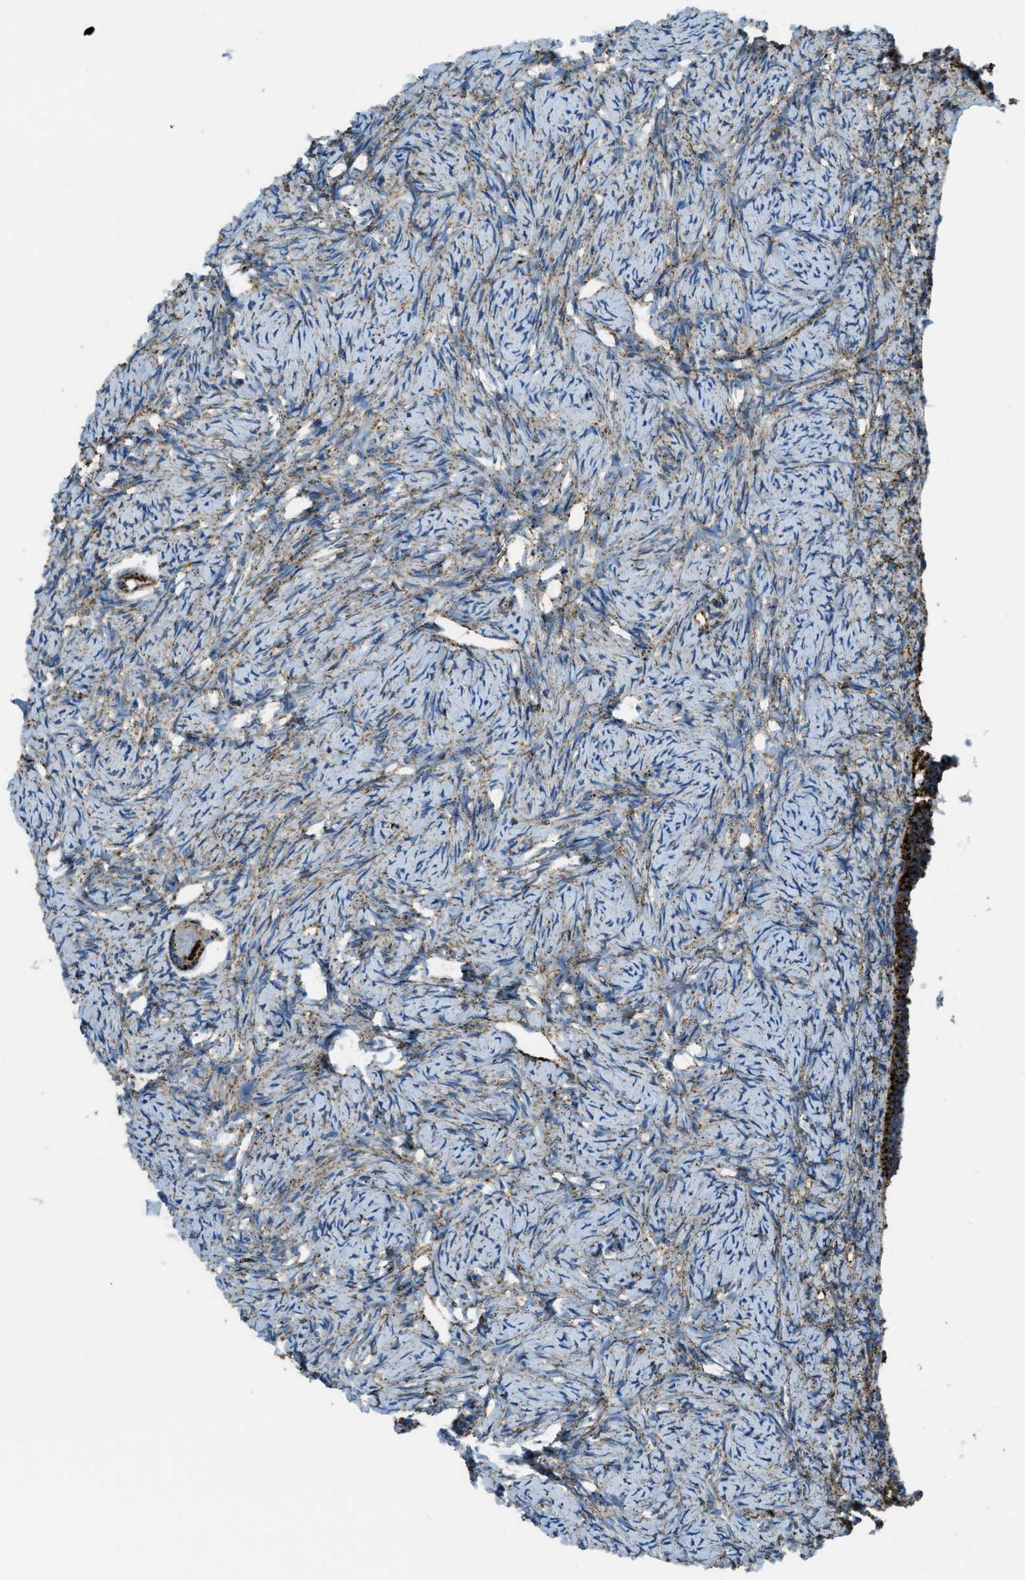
{"staining": {"intensity": "strong", "quantity": "25%-75%", "location": "cytoplasmic/membranous"}, "tissue": "ovary", "cell_type": "Follicle cells", "image_type": "normal", "snomed": [{"axis": "morphology", "description": "Normal tissue, NOS"}, {"axis": "topography", "description": "Ovary"}], "caption": "Protein staining exhibits strong cytoplasmic/membranous expression in approximately 25%-75% of follicle cells in normal ovary. Using DAB (3,3'-diaminobenzidine) (brown) and hematoxylin (blue) stains, captured at high magnification using brightfield microscopy.", "gene": "SCARB2", "patient": {"sex": "female", "age": 33}}